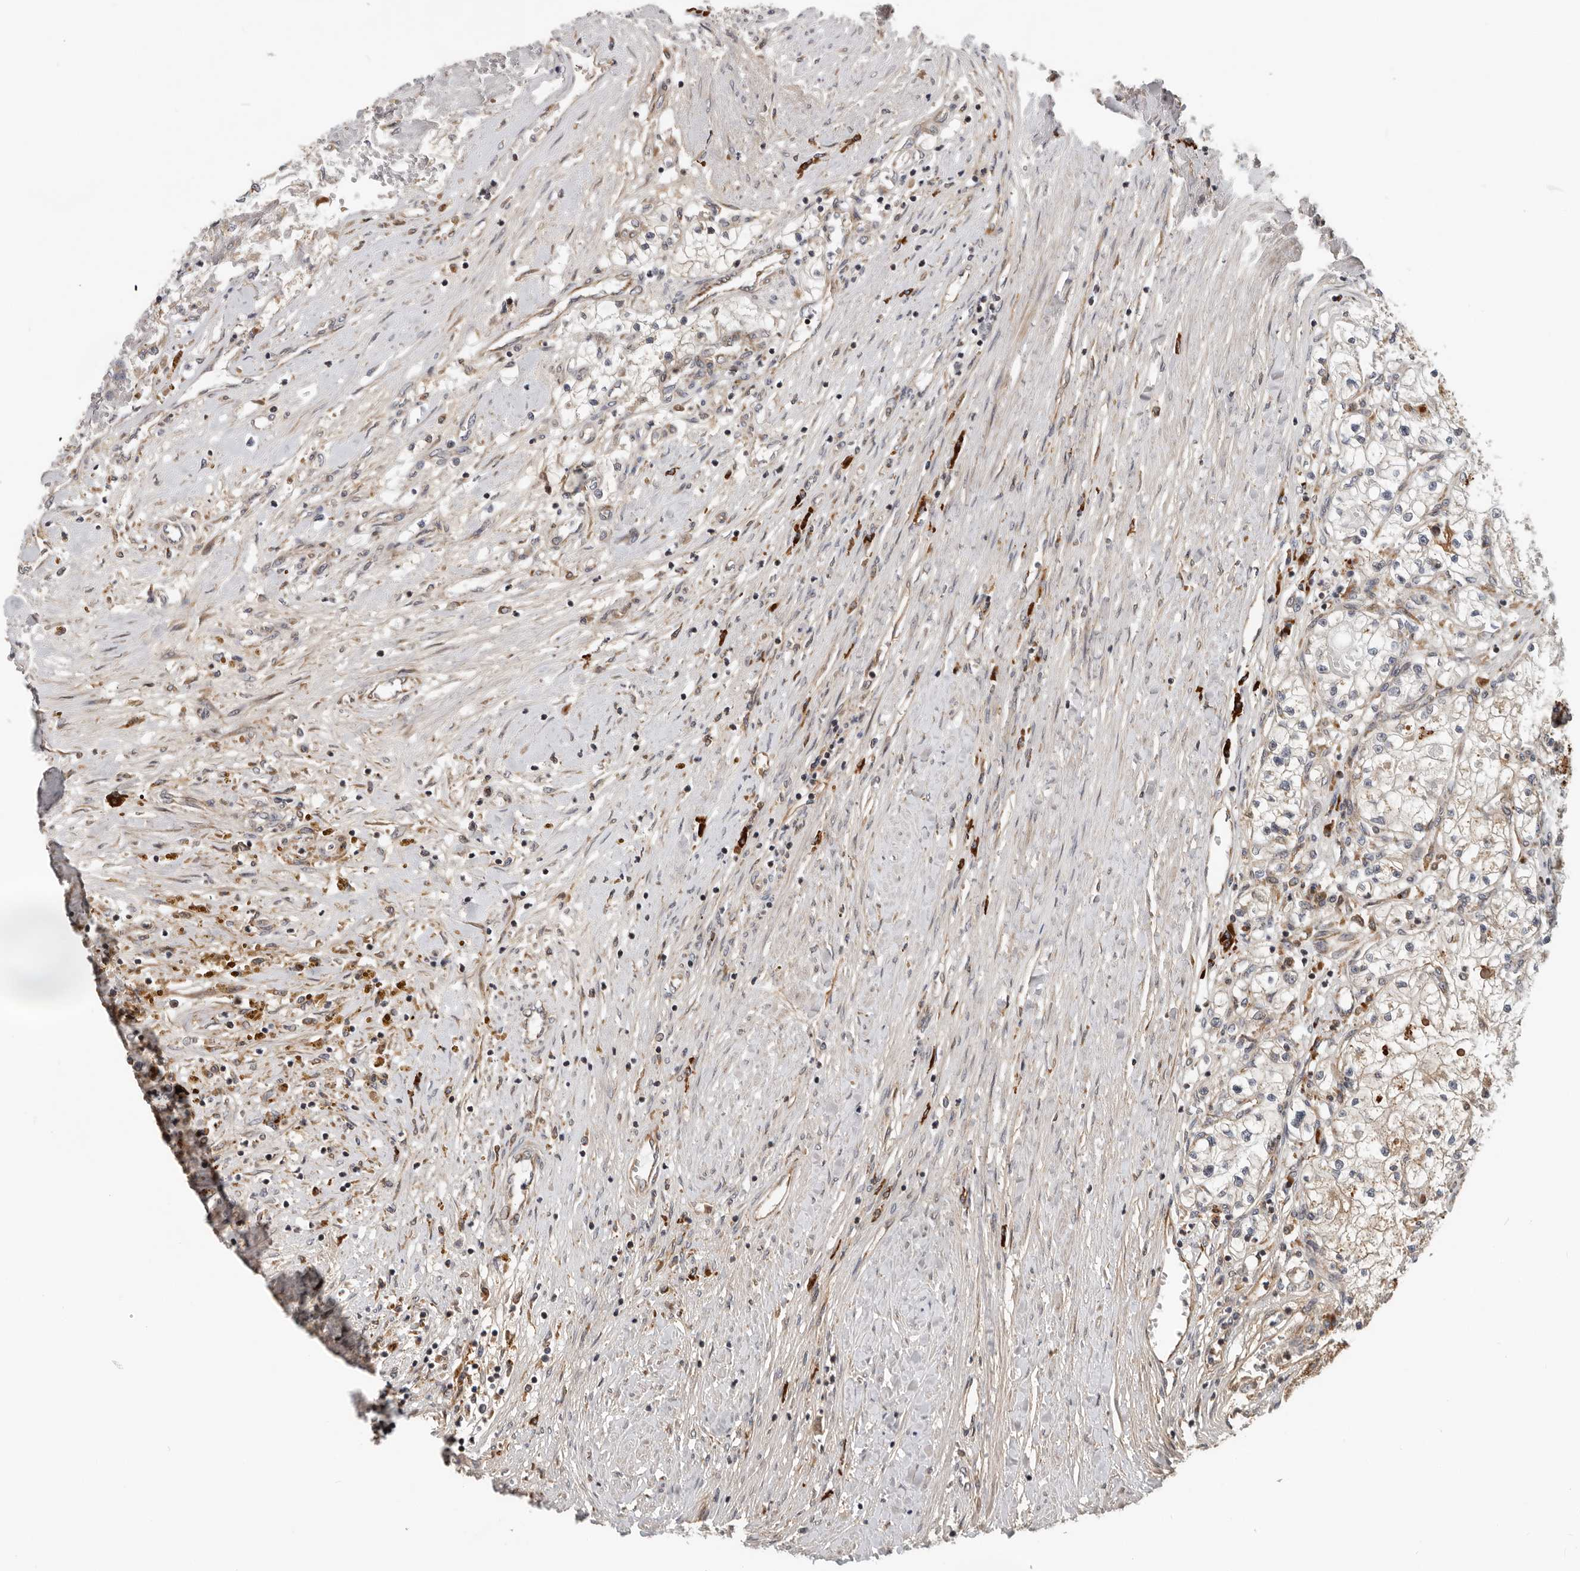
{"staining": {"intensity": "weak", "quantity": "25%-75%", "location": "cytoplasmic/membranous"}, "tissue": "renal cancer", "cell_type": "Tumor cells", "image_type": "cancer", "snomed": [{"axis": "morphology", "description": "Normal tissue, NOS"}, {"axis": "morphology", "description": "Adenocarcinoma, NOS"}, {"axis": "topography", "description": "Kidney"}], "caption": "Protein staining by IHC exhibits weak cytoplasmic/membranous expression in about 25%-75% of tumor cells in renal cancer (adenocarcinoma).", "gene": "RNF157", "patient": {"sex": "male", "age": 68}}